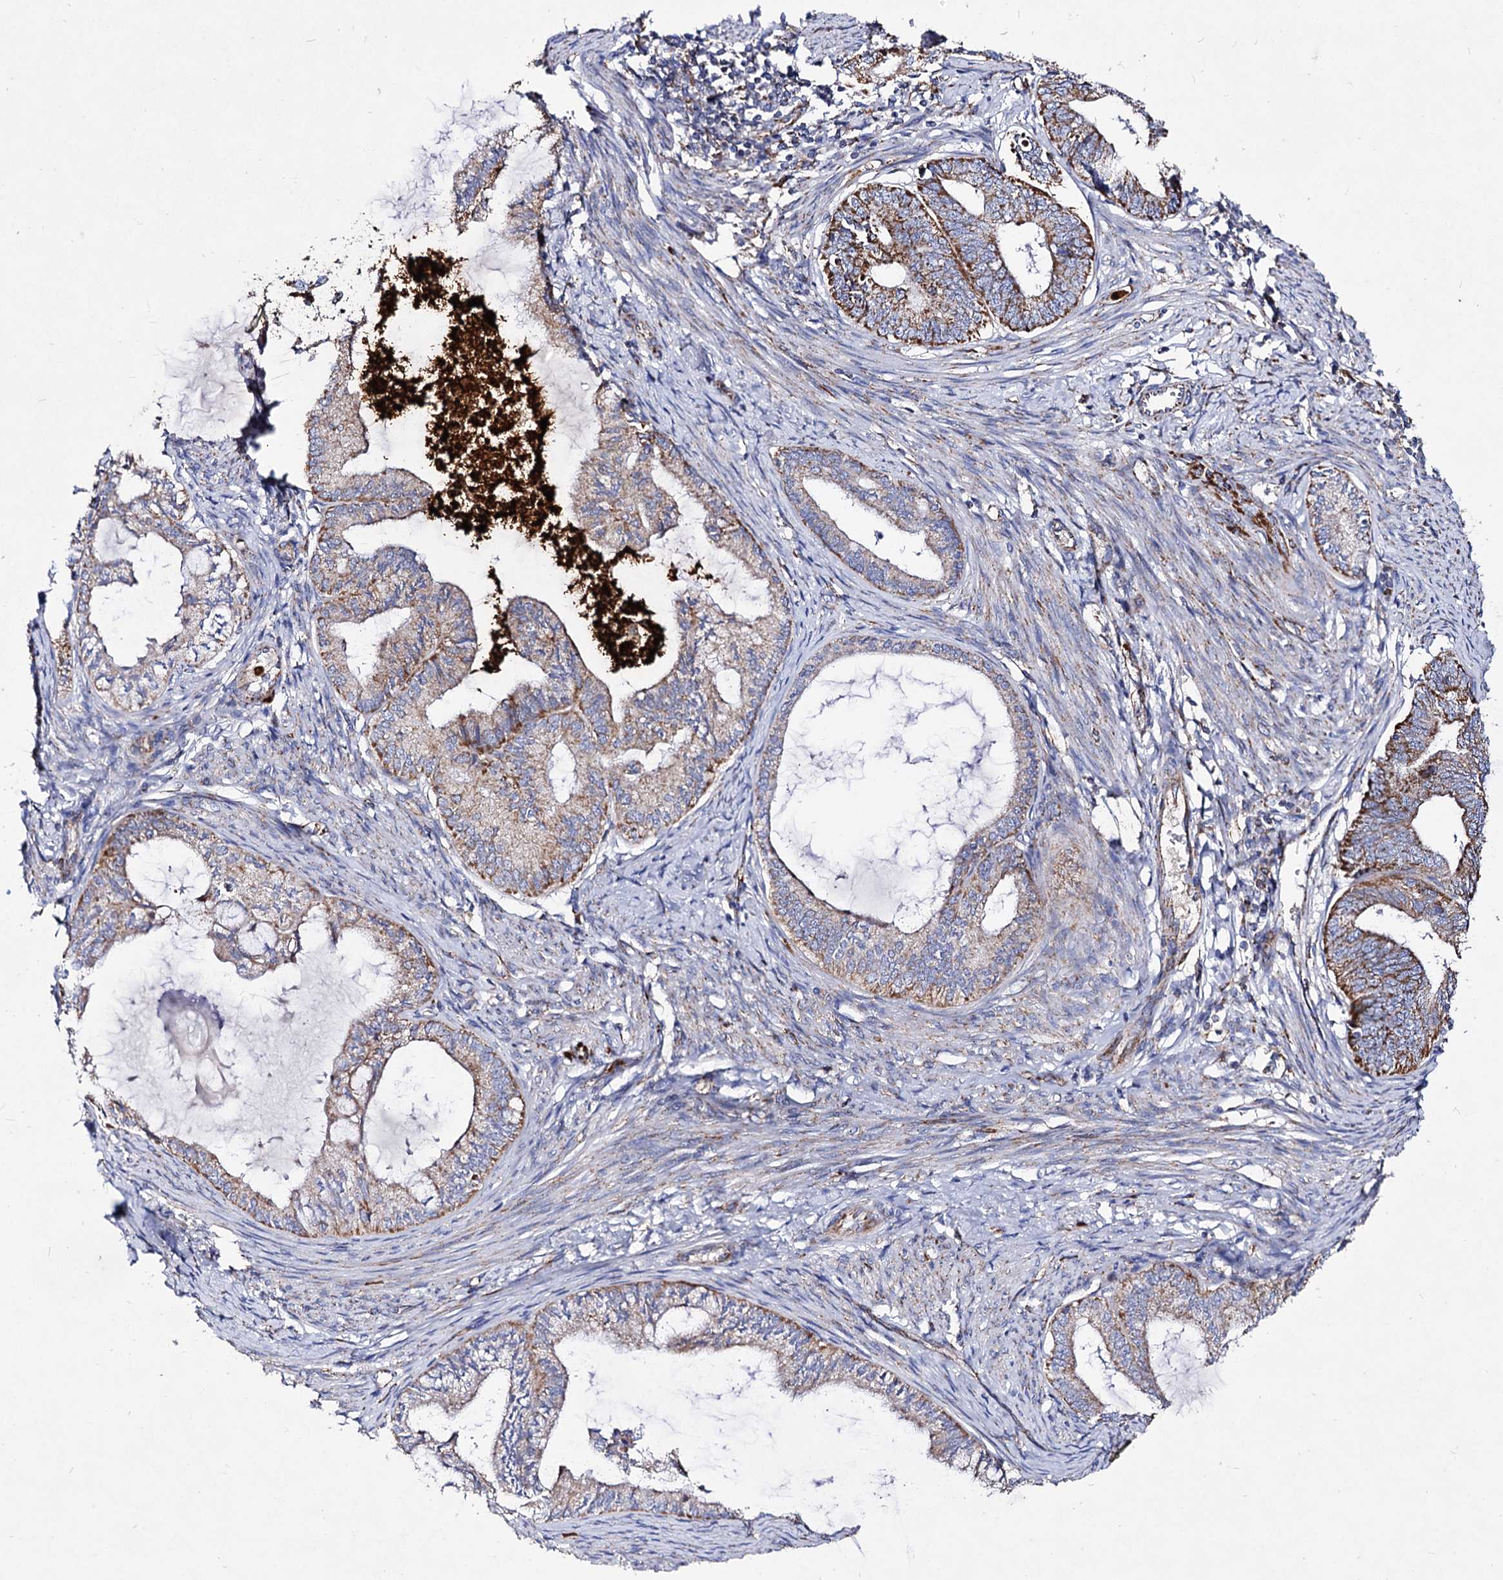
{"staining": {"intensity": "moderate", "quantity": "25%-75%", "location": "cytoplasmic/membranous"}, "tissue": "endometrial cancer", "cell_type": "Tumor cells", "image_type": "cancer", "snomed": [{"axis": "morphology", "description": "Adenocarcinoma, NOS"}, {"axis": "topography", "description": "Endometrium"}], "caption": "Tumor cells exhibit moderate cytoplasmic/membranous positivity in approximately 25%-75% of cells in adenocarcinoma (endometrial). (Brightfield microscopy of DAB IHC at high magnification).", "gene": "ACAD9", "patient": {"sex": "female", "age": 86}}